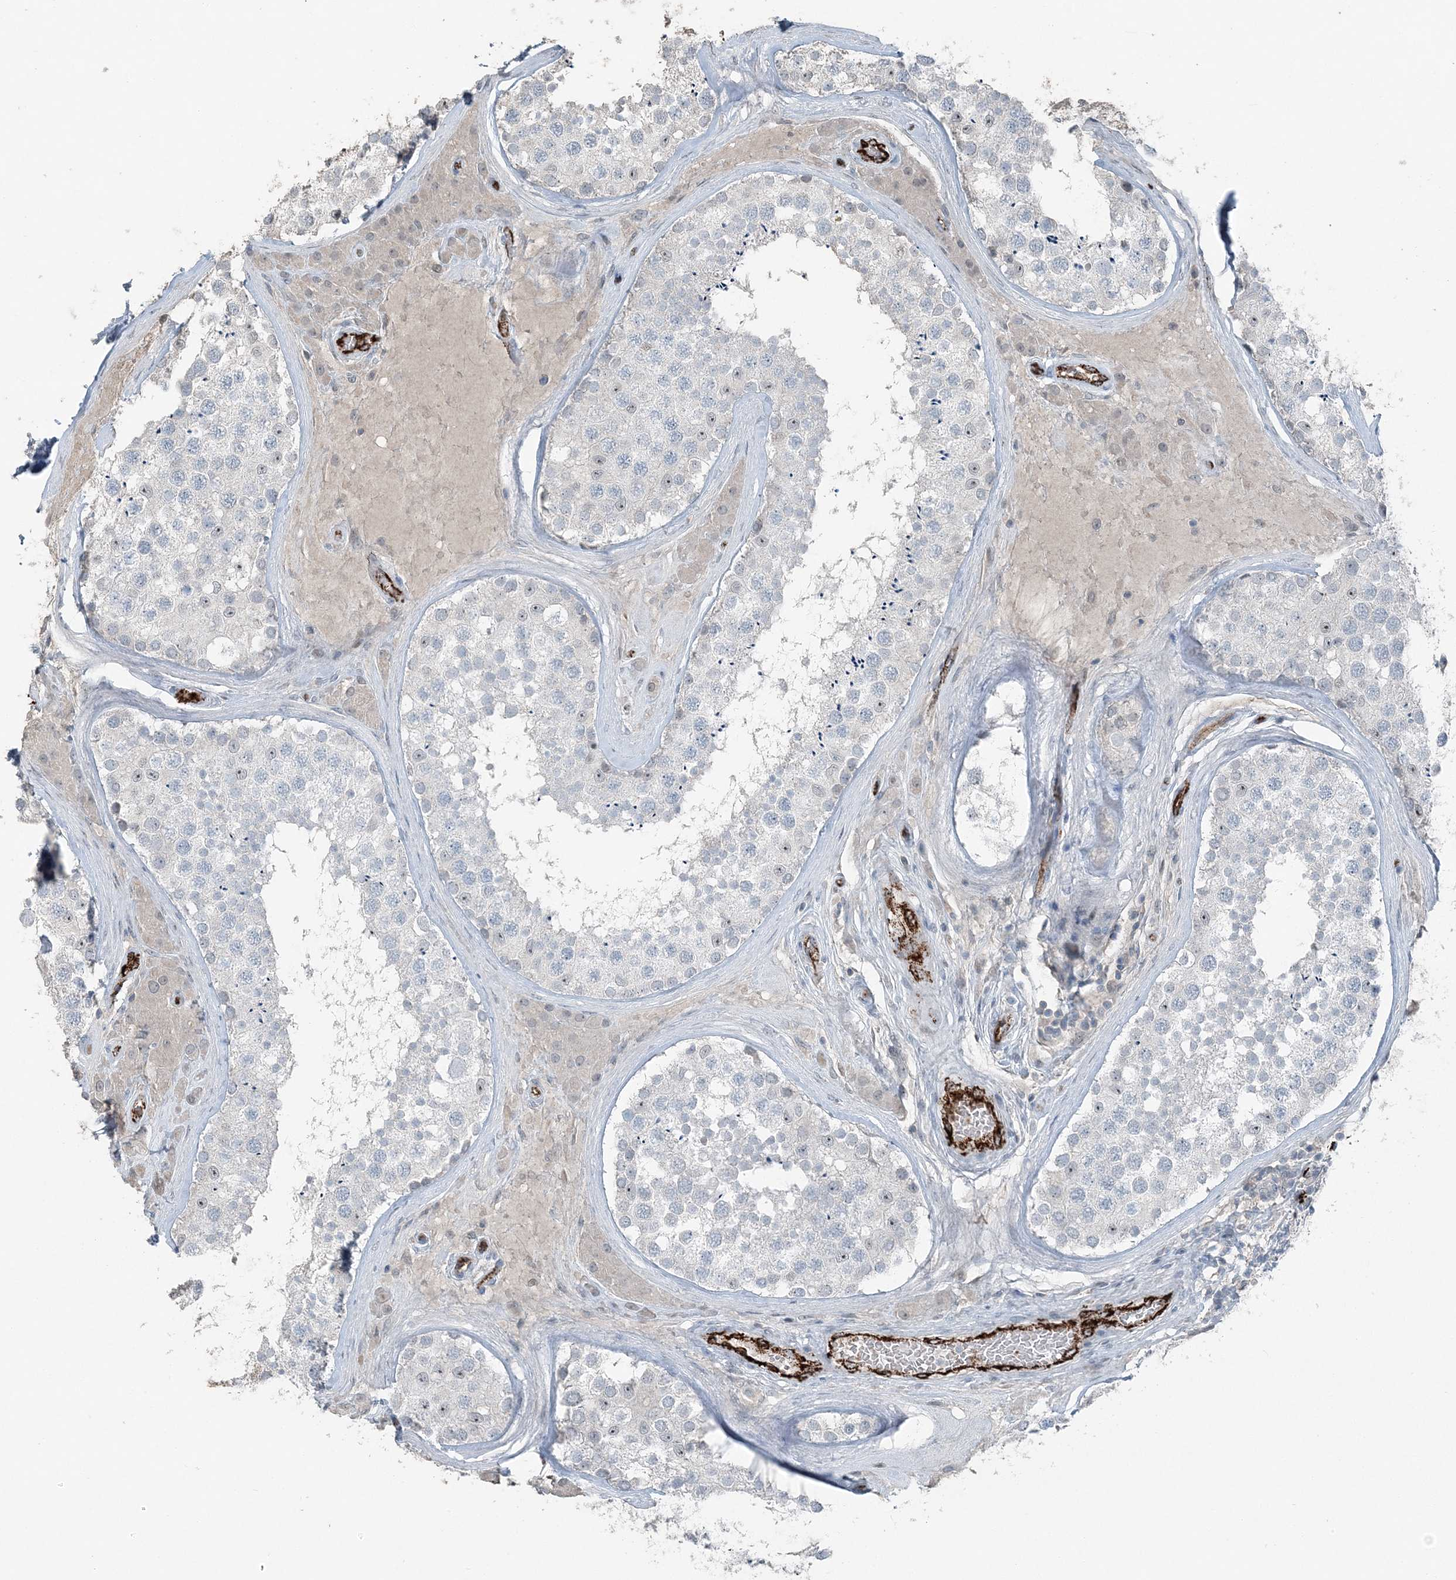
{"staining": {"intensity": "weak", "quantity": "<25%", "location": "nuclear"}, "tissue": "testis", "cell_type": "Cells in seminiferous ducts", "image_type": "normal", "snomed": [{"axis": "morphology", "description": "Normal tissue, NOS"}, {"axis": "topography", "description": "Testis"}], "caption": "Immunohistochemistry of normal human testis exhibits no positivity in cells in seminiferous ducts. Brightfield microscopy of immunohistochemistry (IHC) stained with DAB (brown) and hematoxylin (blue), captured at high magnification.", "gene": "ELOVL7", "patient": {"sex": "male", "age": 46}}